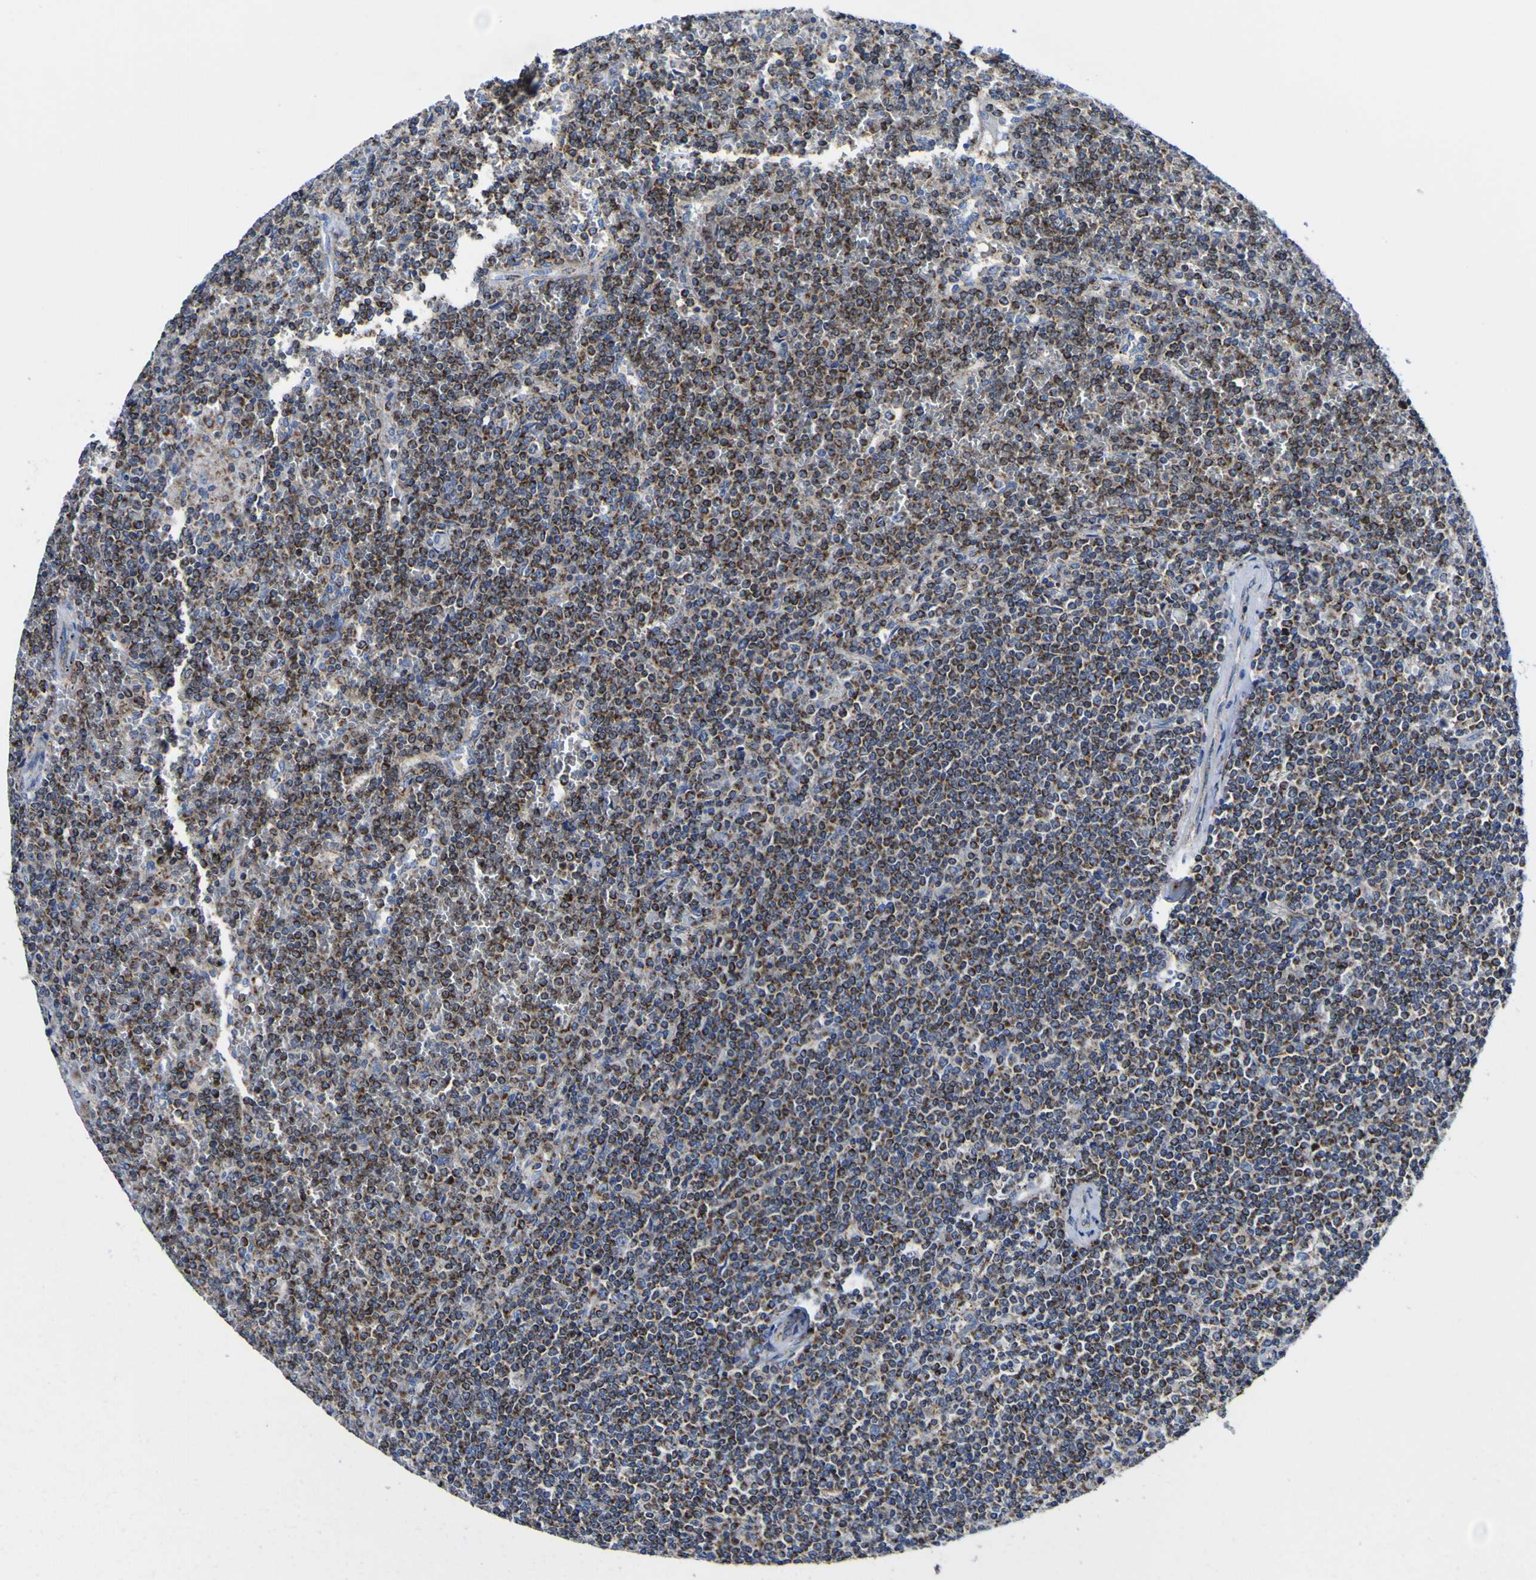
{"staining": {"intensity": "moderate", "quantity": ">75%", "location": "cytoplasmic/membranous"}, "tissue": "lymphoma", "cell_type": "Tumor cells", "image_type": "cancer", "snomed": [{"axis": "morphology", "description": "Malignant lymphoma, non-Hodgkin's type, Low grade"}, {"axis": "topography", "description": "Spleen"}], "caption": "IHC image of neoplastic tissue: low-grade malignant lymphoma, non-Hodgkin's type stained using immunohistochemistry reveals medium levels of moderate protein expression localized specifically in the cytoplasmic/membranous of tumor cells, appearing as a cytoplasmic/membranous brown color.", "gene": "CCDC90B", "patient": {"sex": "female", "age": 19}}